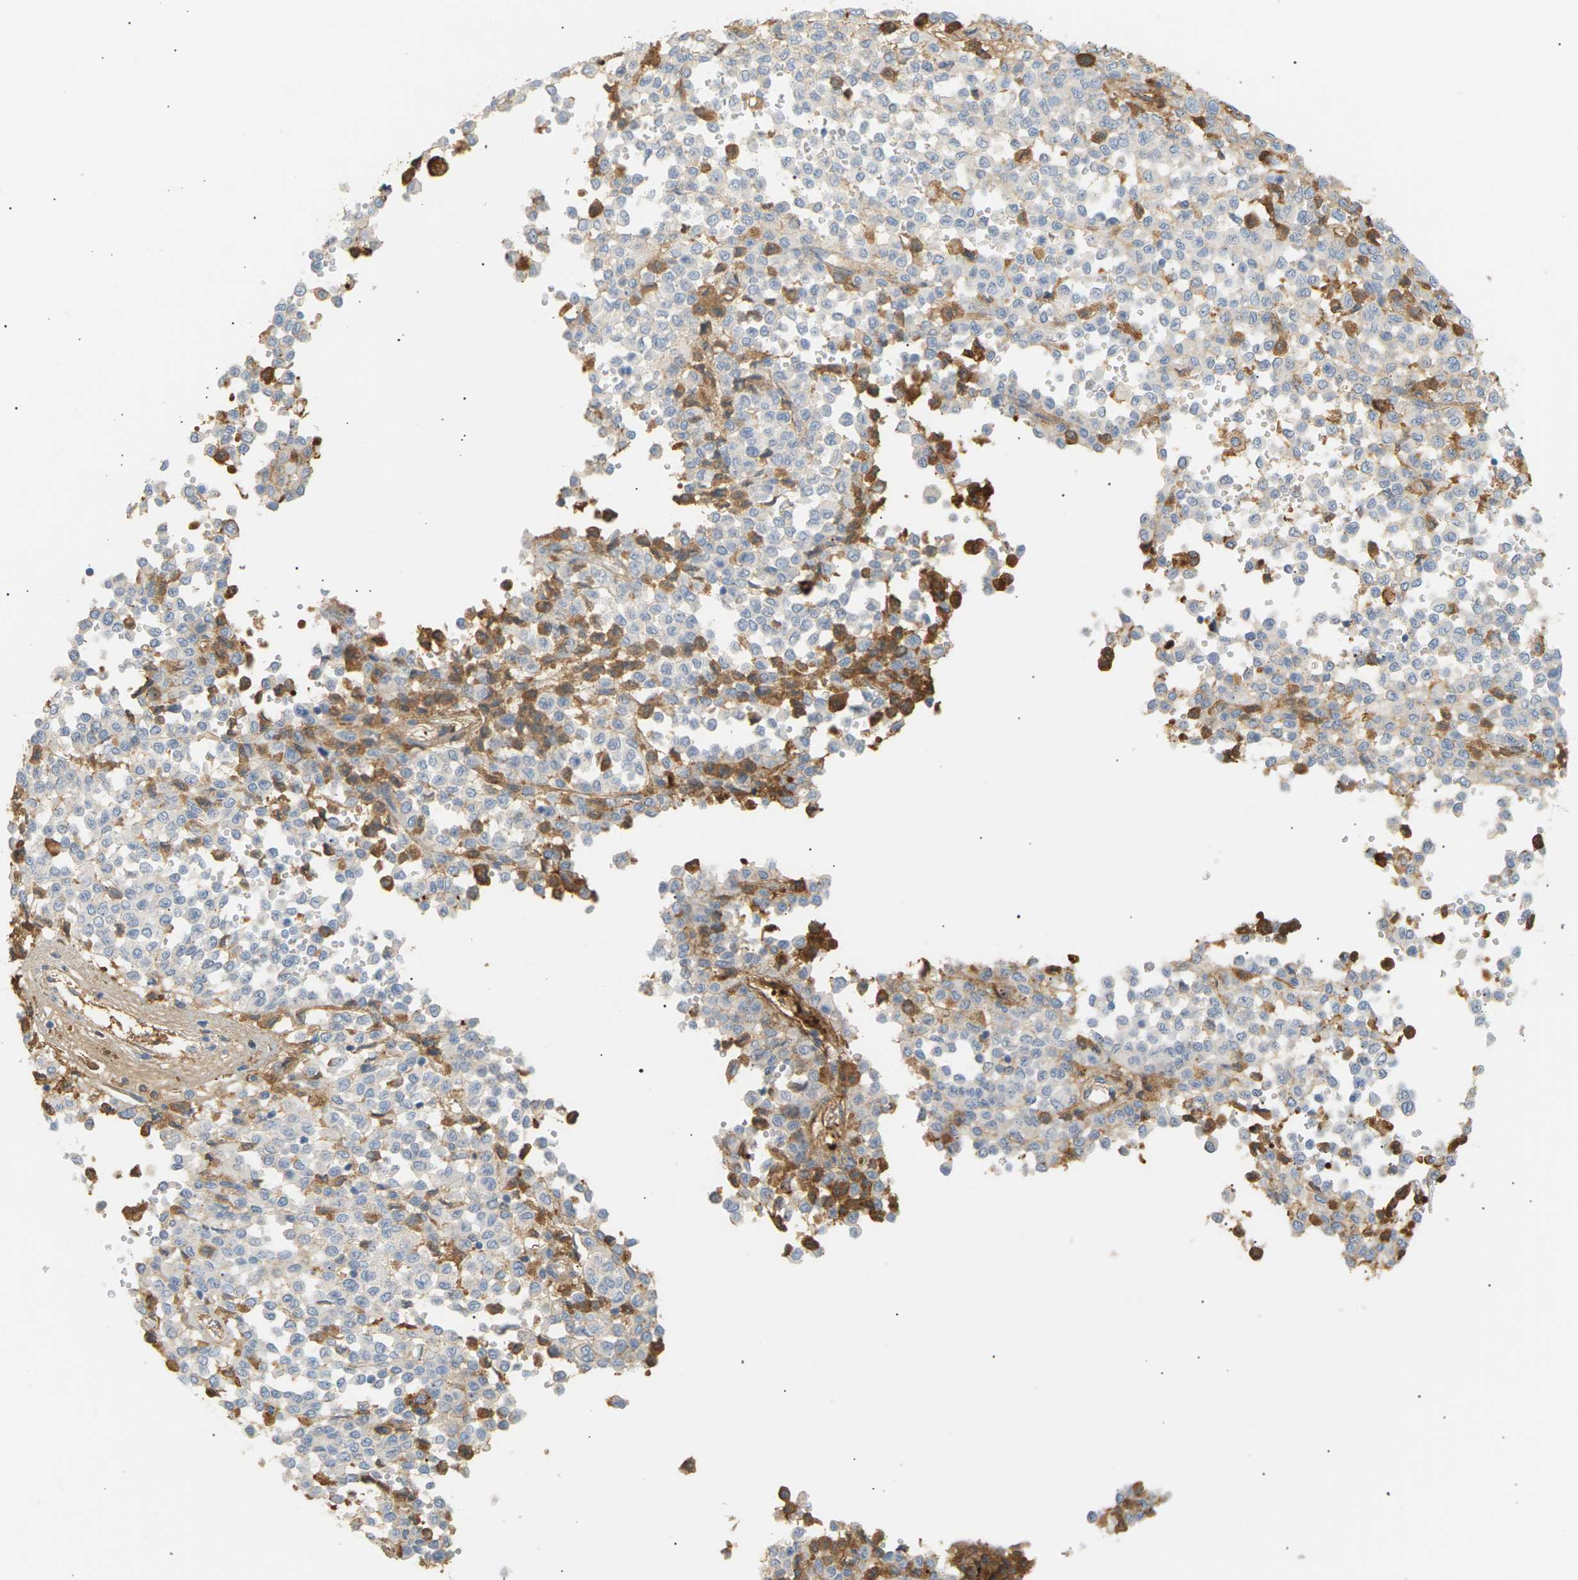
{"staining": {"intensity": "moderate", "quantity": "<25%", "location": "cytoplasmic/membranous"}, "tissue": "melanoma", "cell_type": "Tumor cells", "image_type": "cancer", "snomed": [{"axis": "morphology", "description": "Malignant melanoma, Metastatic site"}, {"axis": "topography", "description": "Pancreas"}], "caption": "Malignant melanoma (metastatic site) tissue shows moderate cytoplasmic/membranous expression in approximately <25% of tumor cells, visualized by immunohistochemistry. Using DAB (brown) and hematoxylin (blue) stains, captured at high magnification using brightfield microscopy.", "gene": "IGLC3", "patient": {"sex": "female", "age": 30}}